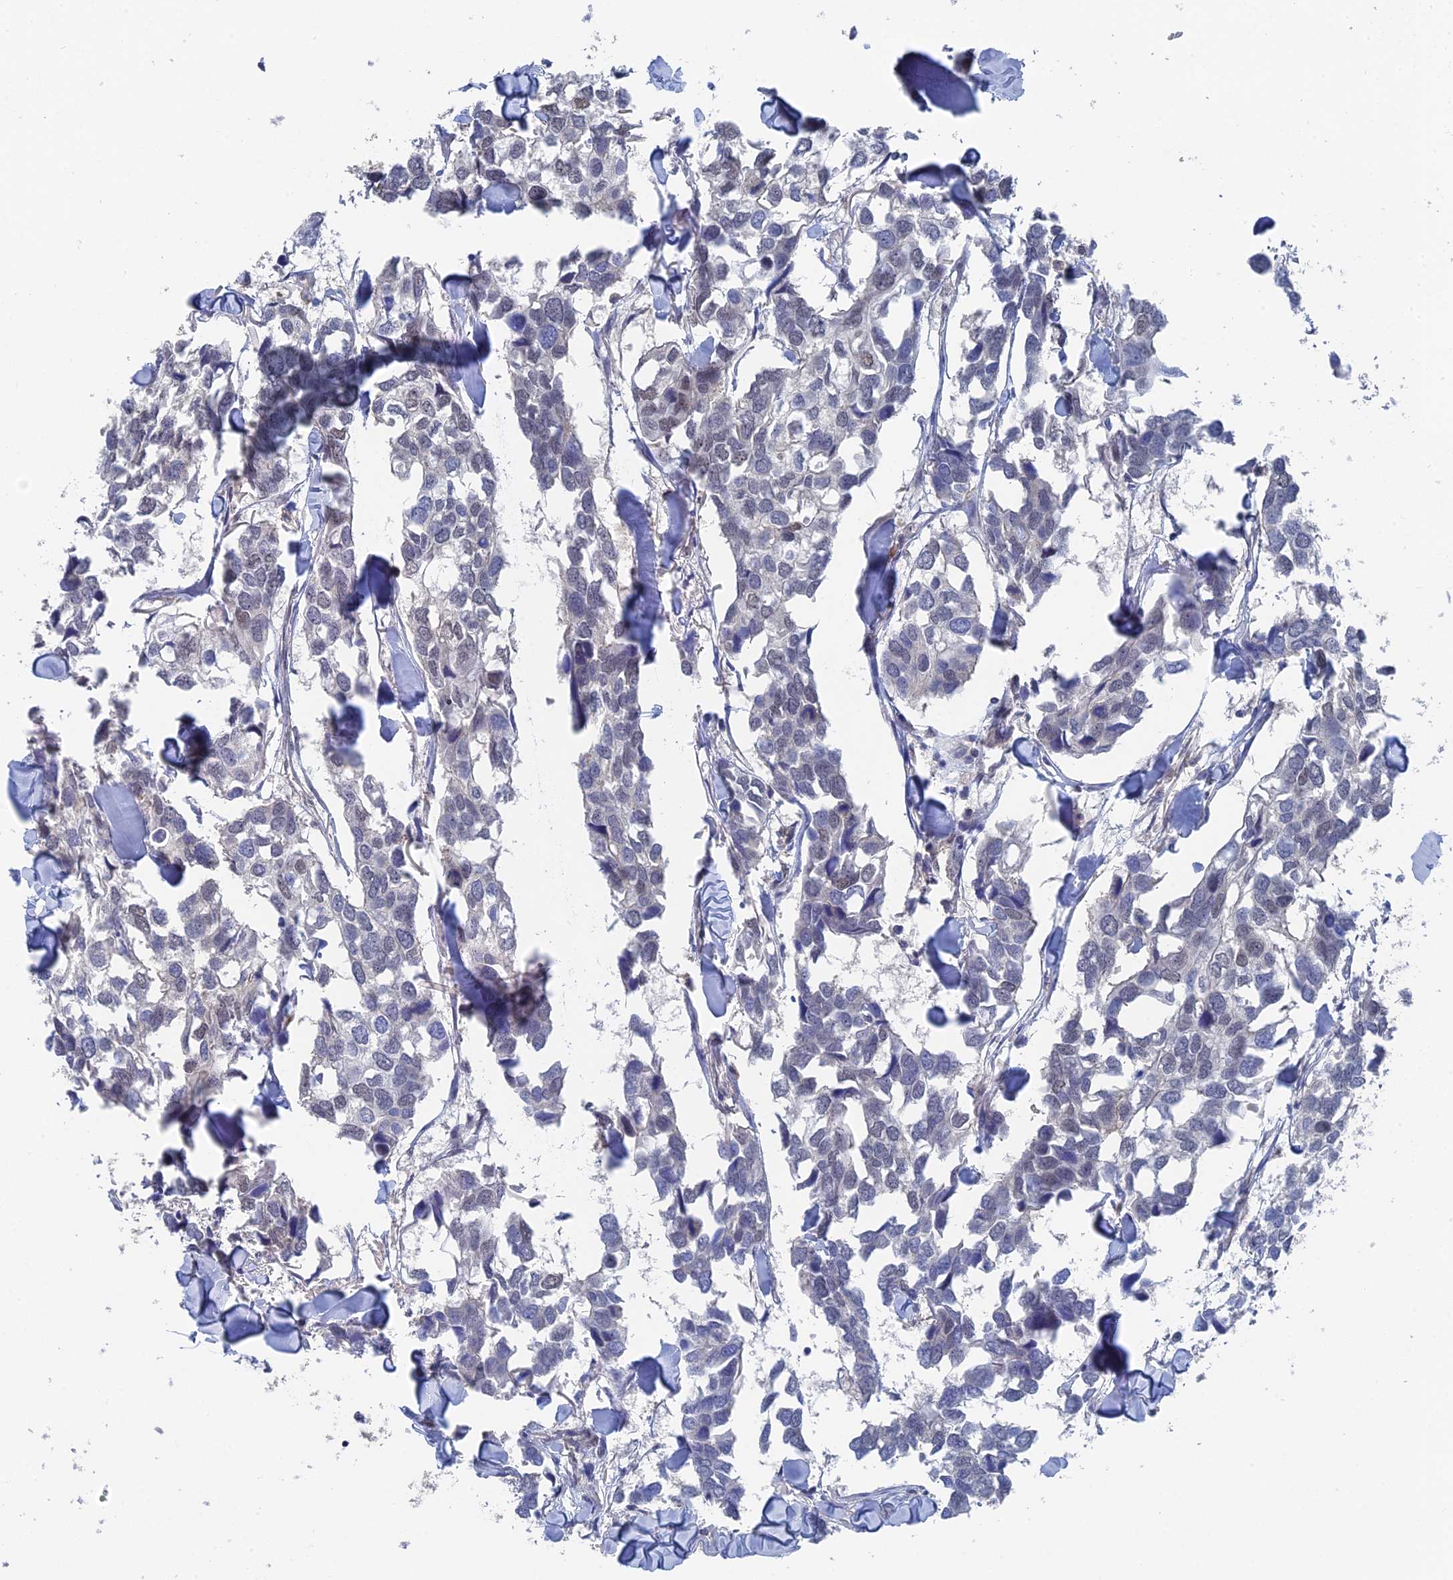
{"staining": {"intensity": "negative", "quantity": "none", "location": "none"}, "tissue": "breast cancer", "cell_type": "Tumor cells", "image_type": "cancer", "snomed": [{"axis": "morphology", "description": "Duct carcinoma"}, {"axis": "topography", "description": "Breast"}], "caption": "A high-resolution image shows IHC staining of breast invasive ductal carcinoma, which shows no significant positivity in tumor cells. Nuclei are stained in blue.", "gene": "TSSC4", "patient": {"sex": "female", "age": 83}}